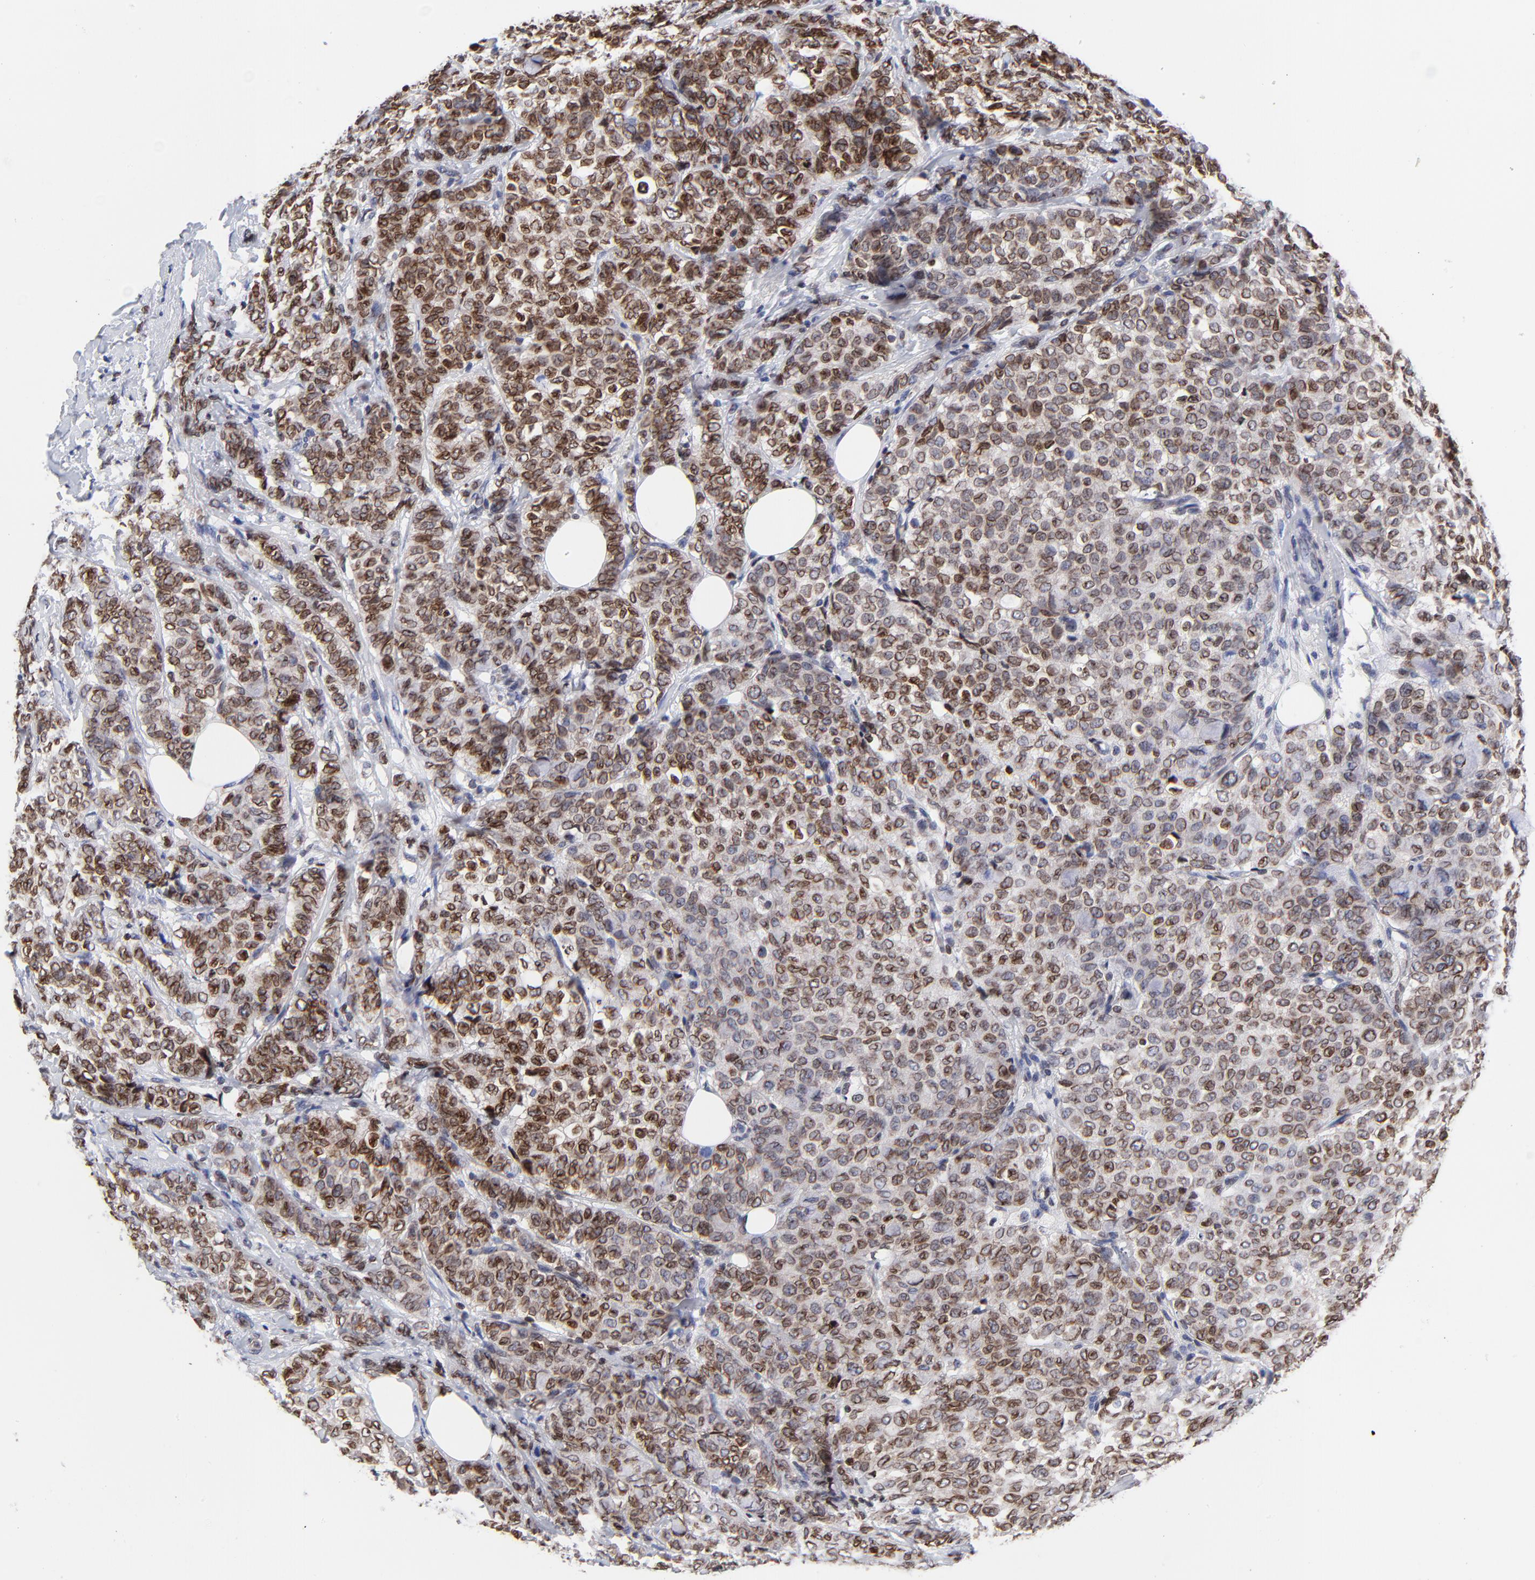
{"staining": {"intensity": "strong", "quantity": ">75%", "location": "cytoplasmic/membranous,nuclear"}, "tissue": "breast cancer", "cell_type": "Tumor cells", "image_type": "cancer", "snomed": [{"axis": "morphology", "description": "Lobular carcinoma"}, {"axis": "topography", "description": "Breast"}], "caption": "Immunohistochemistry (IHC) micrograph of human breast cancer (lobular carcinoma) stained for a protein (brown), which exhibits high levels of strong cytoplasmic/membranous and nuclear staining in about >75% of tumor cells.", "gene": "THAP7", "patient": {"sex": "female", "age": 60}}